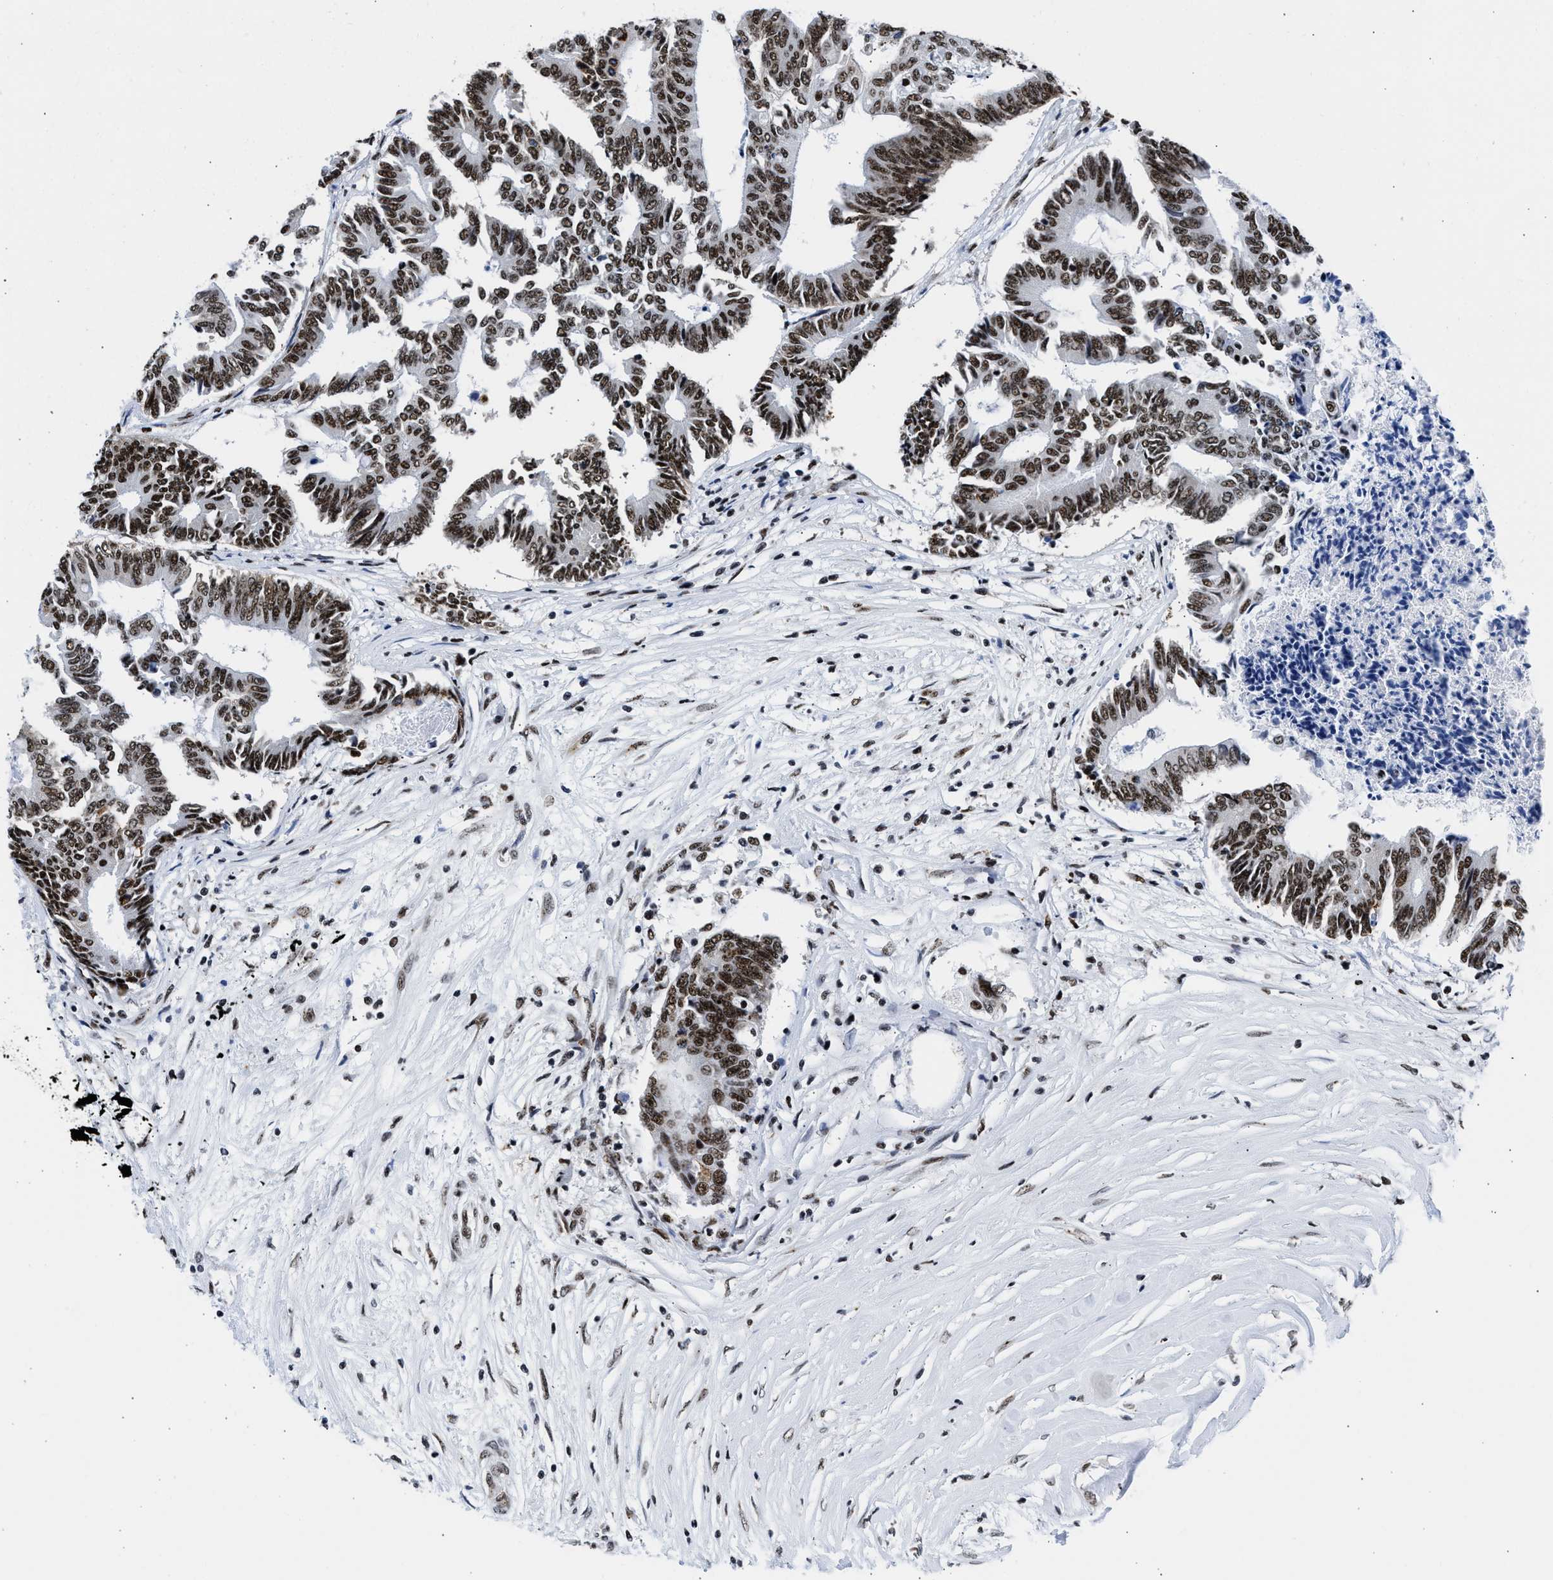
{"staining": {"intensity": "strong", "quantity": ">75%", "location": "nuclear"}, "tissue": "colorectal cancer", "cell_type": "Tumor cells", "image_type": "cancer", "snomed": [{"axis": "morphology", "description": "Adenocarcinoma, NOS"}, {"axis": "topography", "description": "Rectum"}], "caption": "Immunohistochemistry staining of adenocarcinoma (colorectal), which reveals high levels of strong nuclear positivity in approximately >75% of tumor cells indicating strong nuclear protein staining. The staining was performed using DAB (brown) for protein detection and nuclei were counterstained in hematoxylin (blue).", "gene": "RBM8A", "patient": {"sex": "male", "age": 63}}